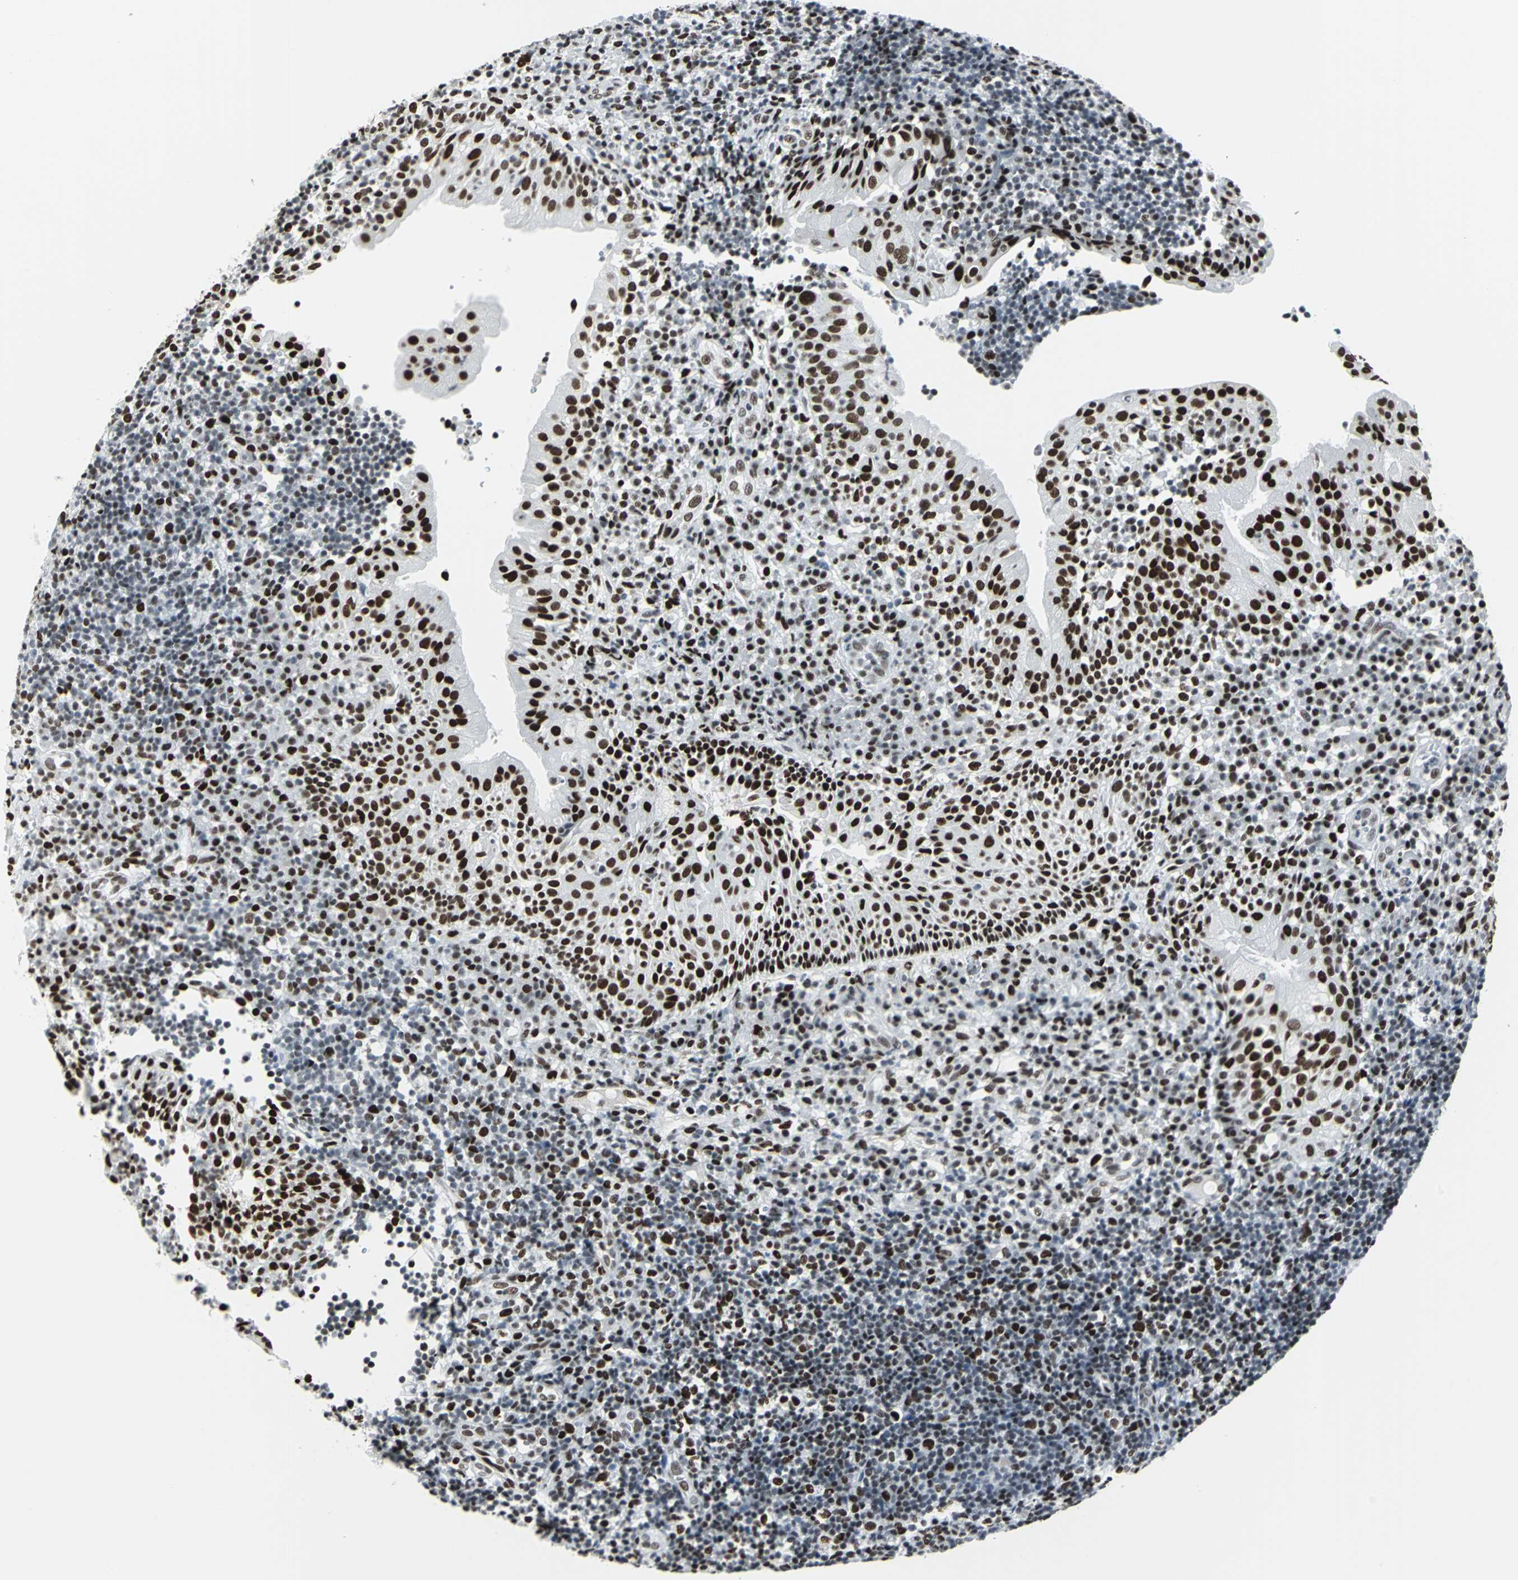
{"staining": {"intensity": "strong", "quantity": "<25%", "location": "nuclear"}, "tissue": "tonsil", "cell_type": "Germinal center cells", "image_type": "normal", "snomed": [{"axis": "morphology", "description": "Normal tissue, NOS"}, {"axis": "topography", "description": "Tonsil"}], "caption": "Immunohistochemical staining of normal tonsil reveals medium levels of strong nuclear staining in about <25% of germinal center cells.", "gene": "HDAC2", "patient": {"sex": "female", "age": 40}}